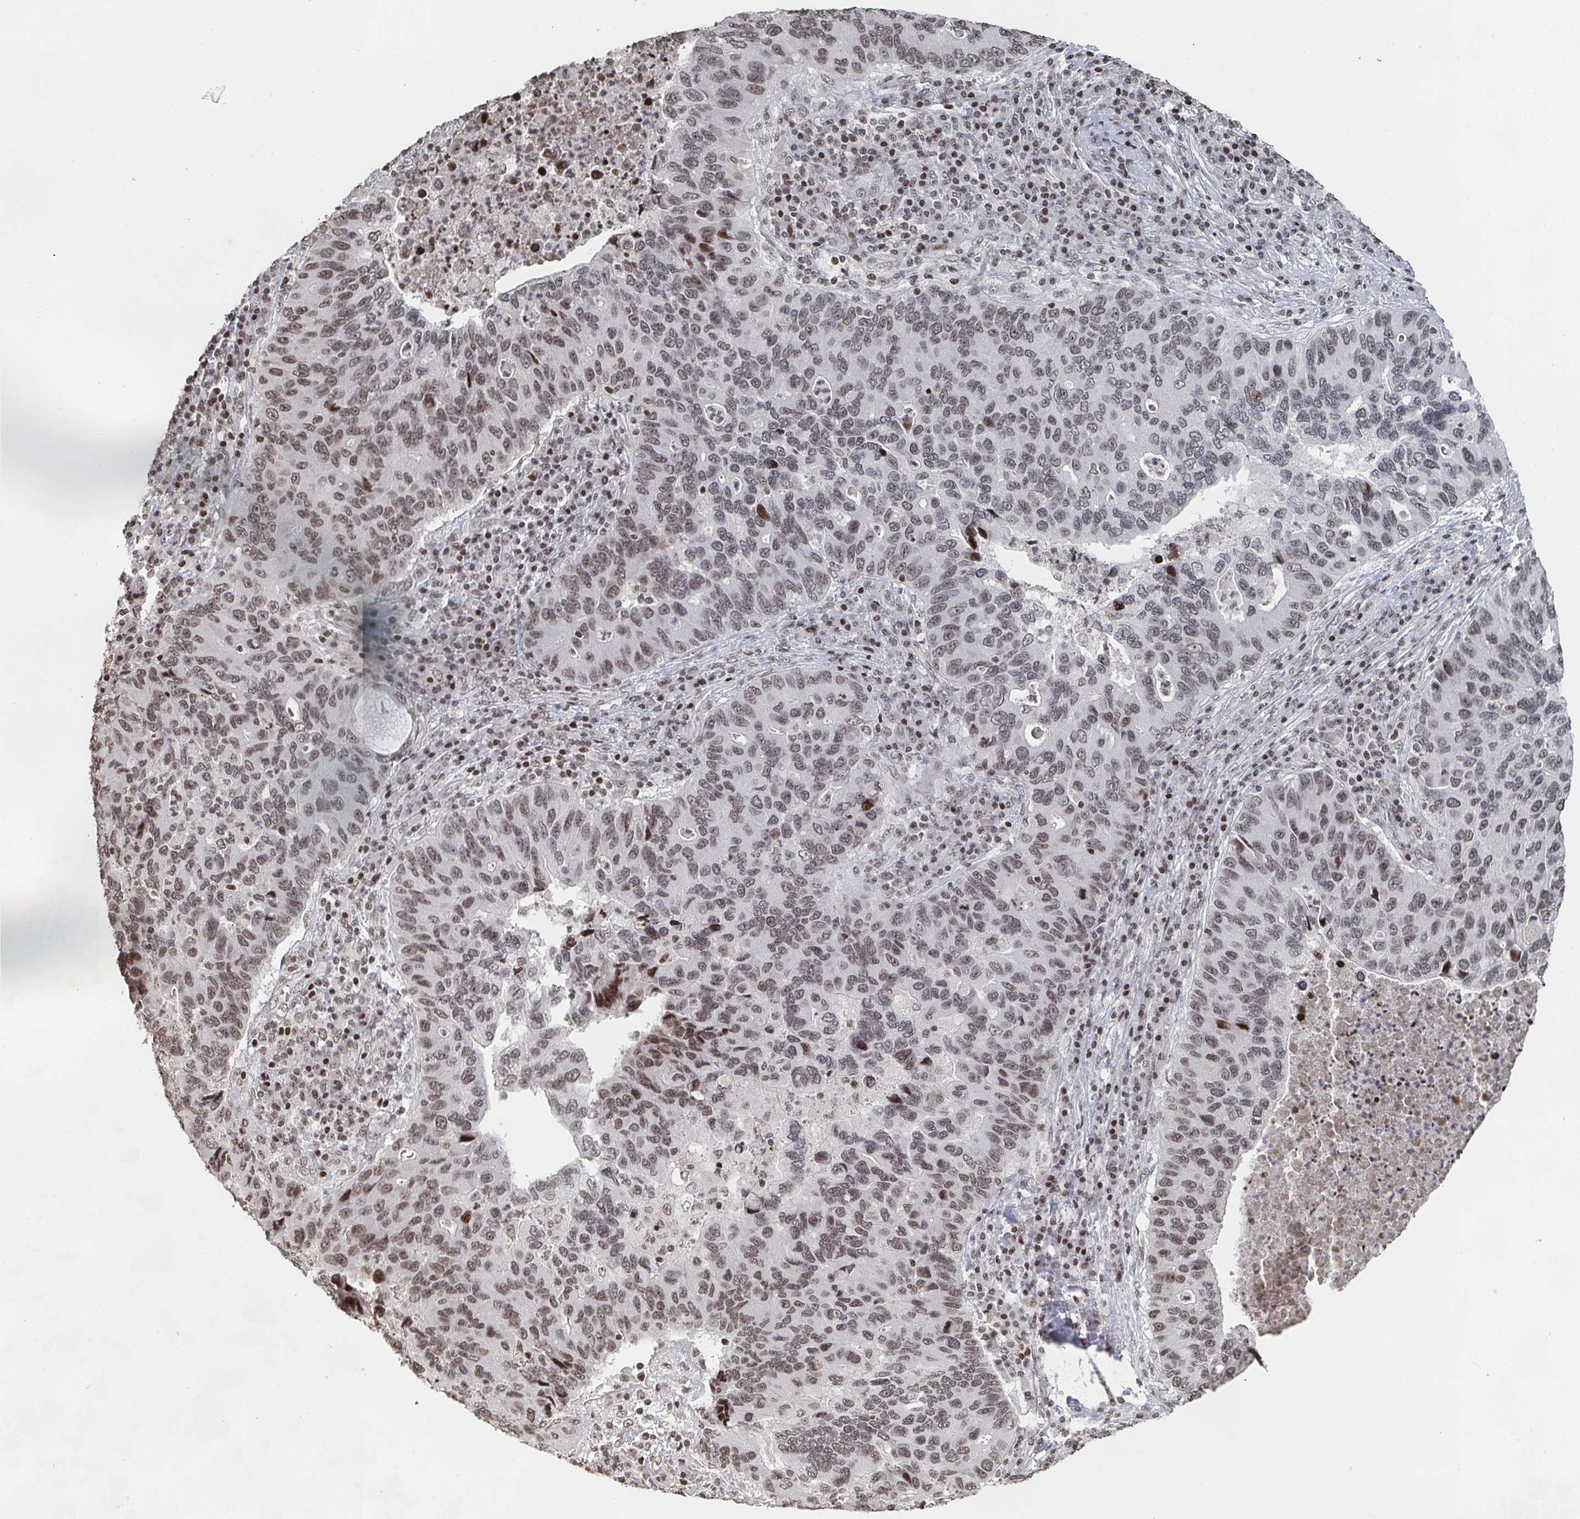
{"staining": {"intensity": "weak", "quantity": ">75%", "location": "nuclear"}, "tissue": "lung cancer", "cell_type": "Tumor cells", "image_type": "cancer", "snomed": [{"axis": "morphology", "description": "Adenocarcinoma, NOS"}, {"axis": "morphology", "description": "Adenocarcinoma, metastatic, NOS"}, {"axis": "topography", "description": "Lymph node"}, {"axis": "topography", "description": "Lung"}], "caption": "The micrograph exhibits a brown stain indicating the presence of a protein in the nuclear of tumor cells in lung cancer.", "gene": "ZDHHC12", "patient": {"sex": "female", "age": 54}}